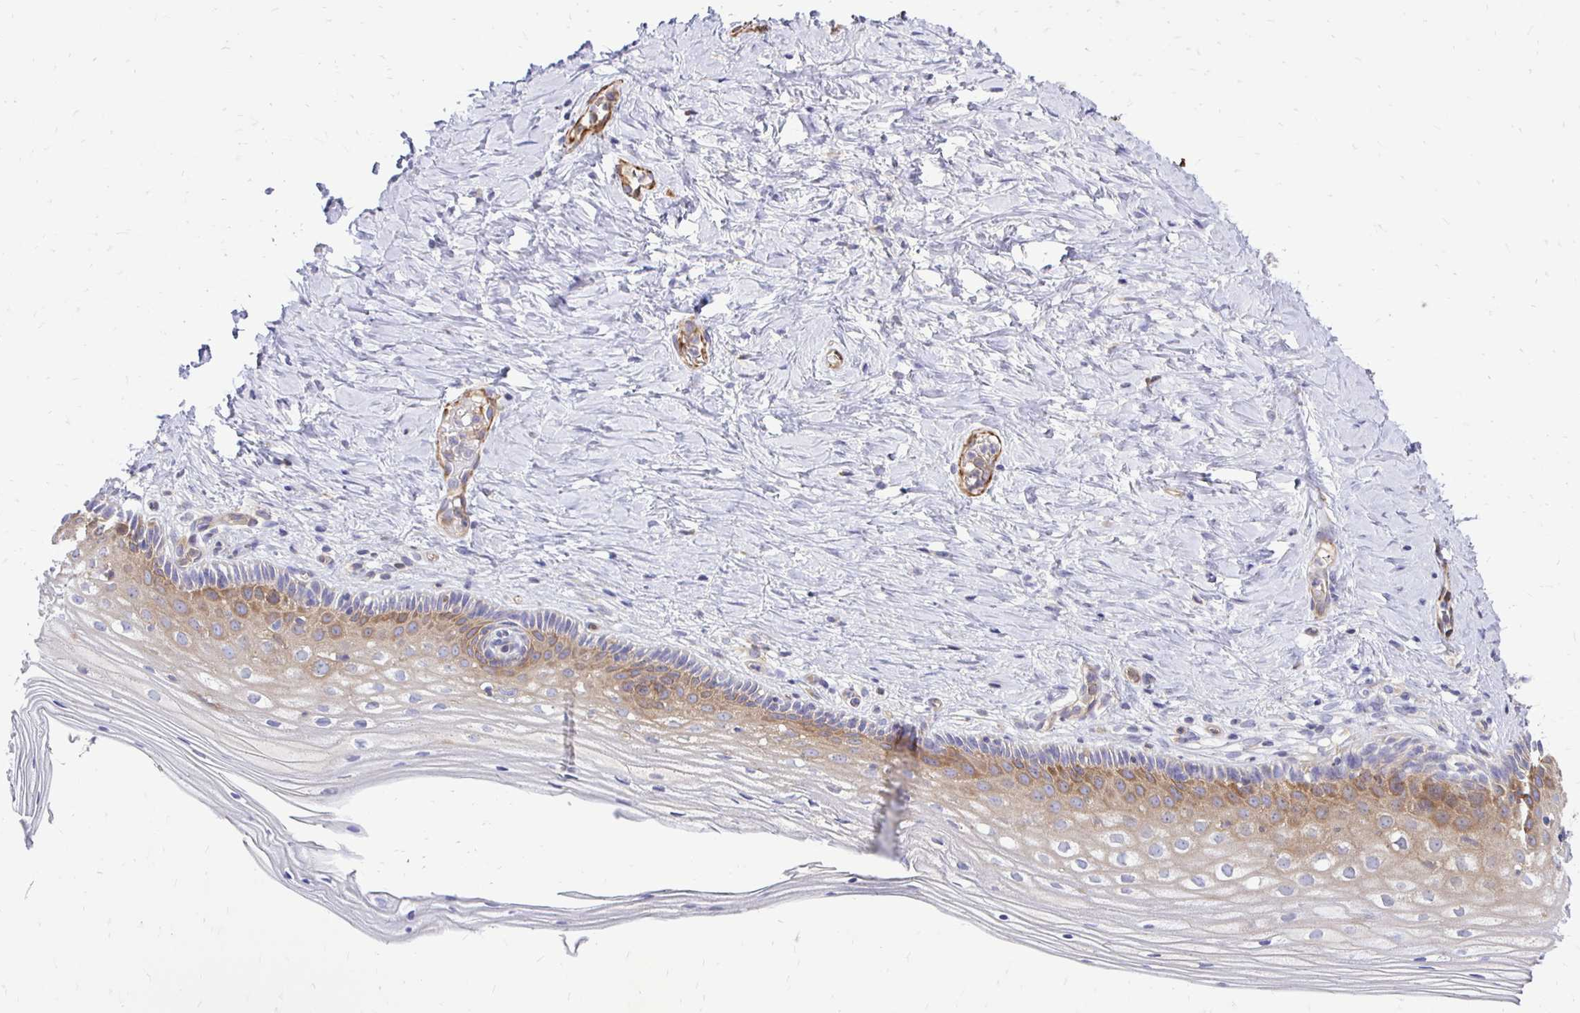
{"staining": {"intensity": "moderate", "quantity": "25%-75%", "location": "cytoplasmic/membranous"}, "tissue": "vagina", "cell_type": "Squamous epithelial cells", "image_type": "normal", "snomed": [{"axis": "morphology", "description": "Normal tissue, NOS"}, {"axis": "topography", "description": "Vagina"}], "caption": "High-power microscopy captured an immunohistochemistry (IHC) image of normal vagina, revealing moderate cytoplasmic/membranous positivity in approximately 25%-75% of squamous epithelial cells.", "gene": "CTPS1", "patient": {"sex": "female", "age": 45}}